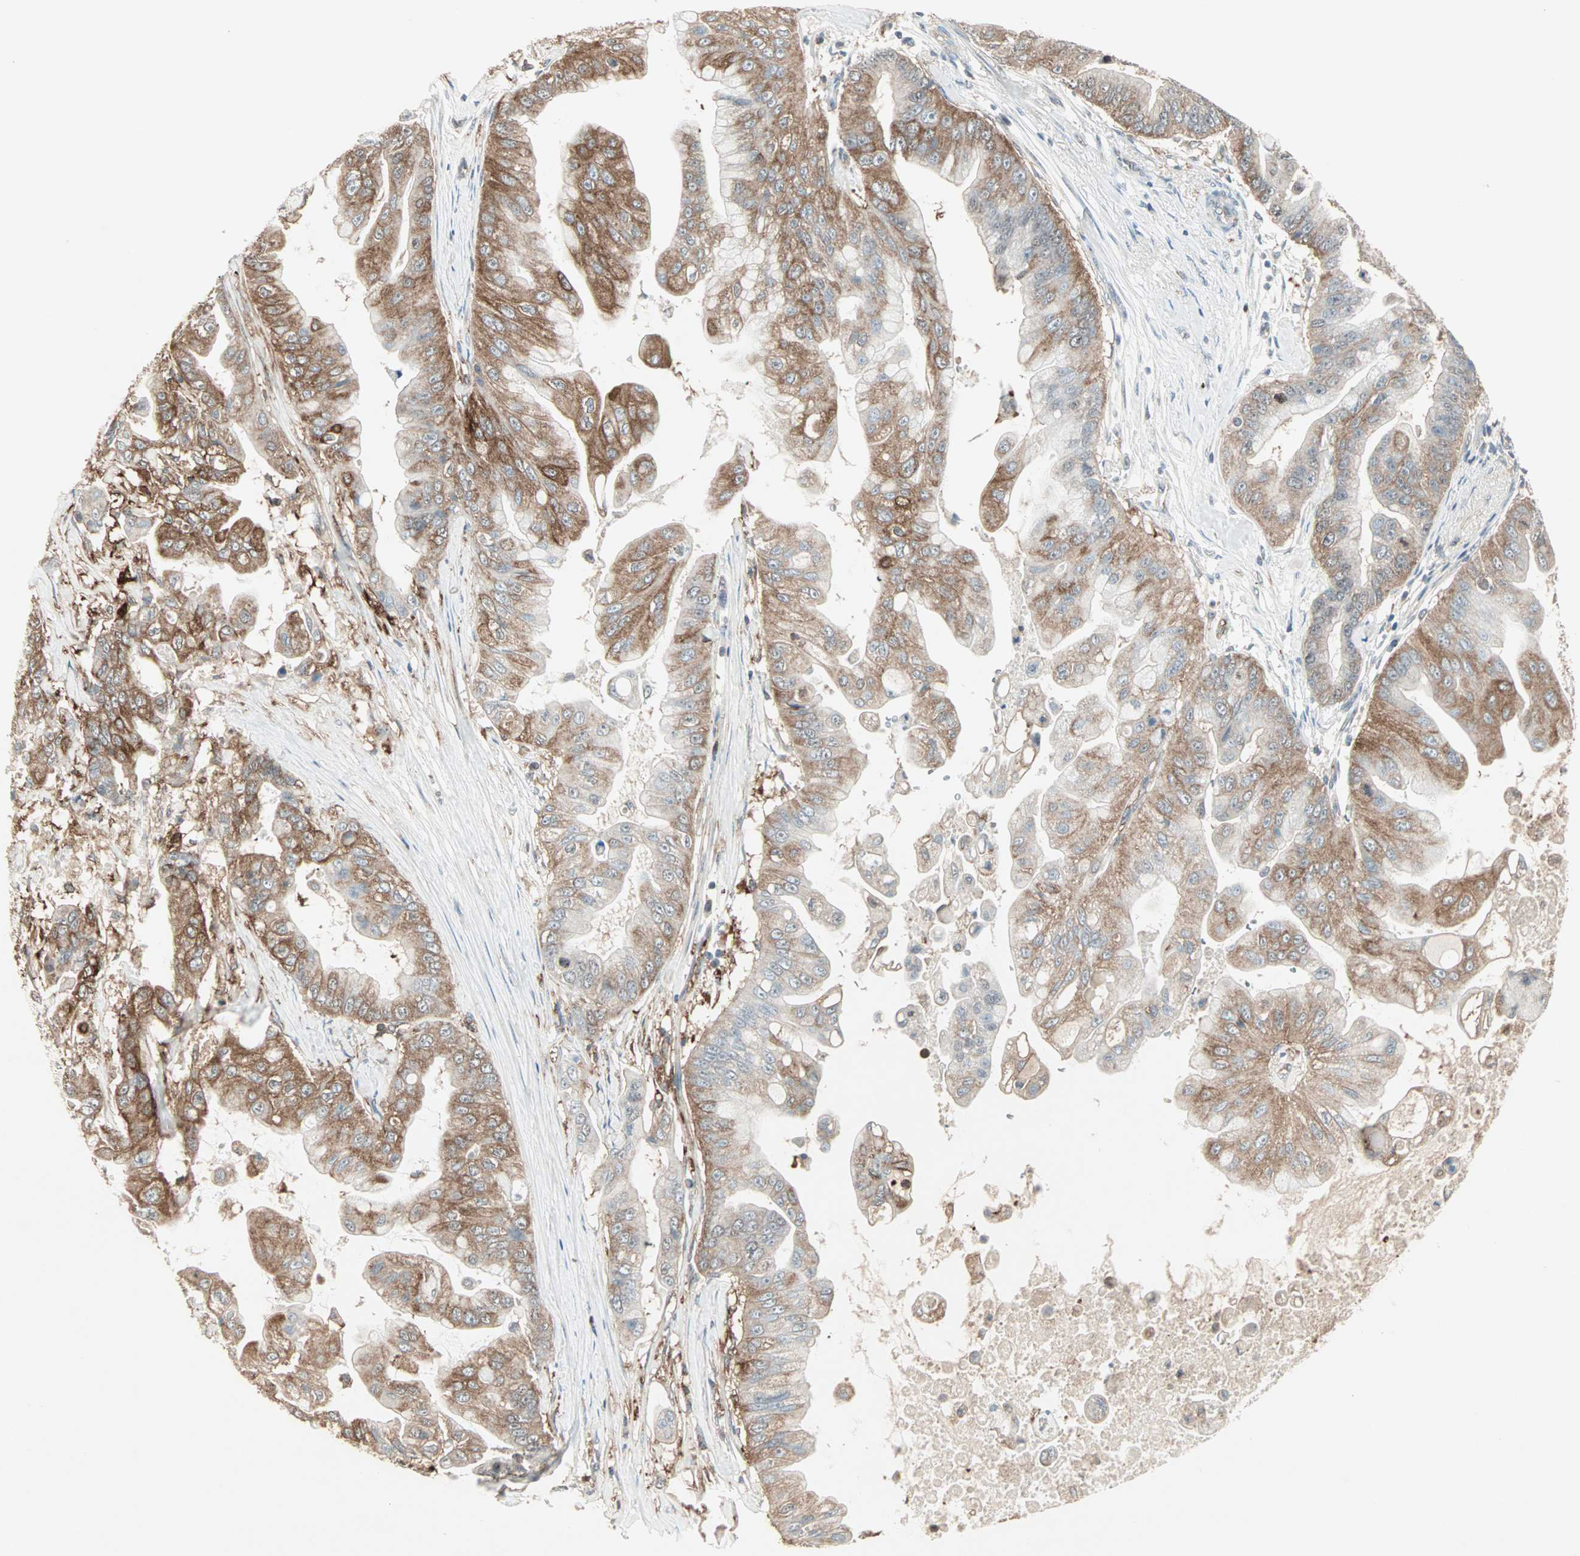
{"staining": {"intensity": "moderate", "quantity": ">75%", "location": "cytoplasmic/membranous"}, "tissue": "pancreatic cancer", "cell_type": "Tumor cells", "image_type": "cancer", "snomed": [{"axis": "morphology", "description": "Adenocarcinoma, NOS"}, {"axis": "topography", "description": "Pancreas"}], "caption": "Pancreatic adenocarcinoma stained with a brown dye reveals moderate cytoplasmic/membranous positive staining in approximately >75% of tumor cells.", "gene": "MMP3", "patient": {"sex": "female", "age": 75}}